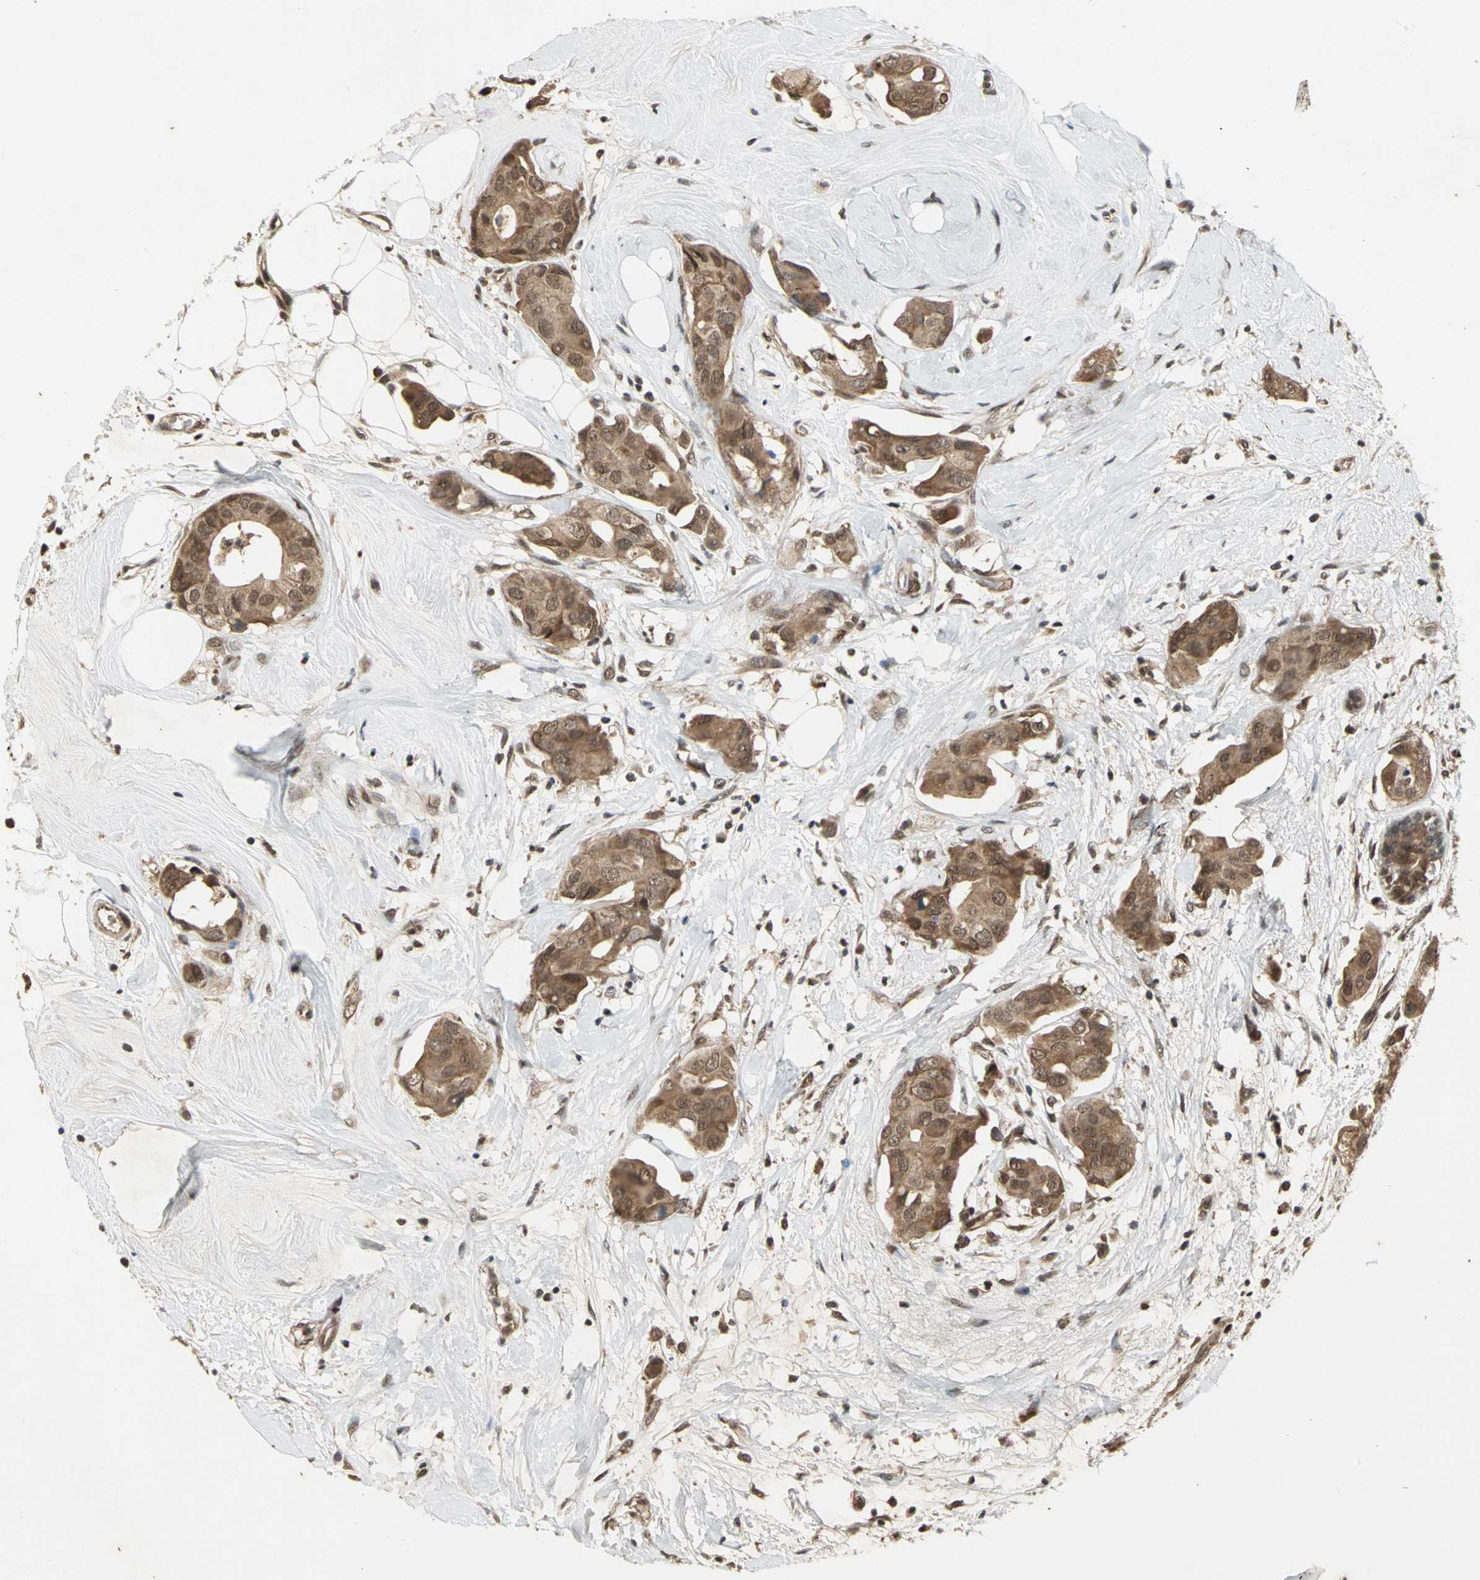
{"staining": {"intensity": "strong", "quantity": ">75%", "location": "cytoplasmic/membranous"}, "tissue": "breast cancer", "cell_type": "Tumor cells", "image_type": "cancer", "snomed": [{"axis": "morphology", "description": "Duct carcinoma"}, {"axis": "topography", "description": "Breast"}], "caption": "Immunohistochemical staining of breast cancer reveals high levels of strong cytoplasmic/membranous protein positivity in about >75% of tumor cells.", "gene": "NOTCH3", "patient": {"sex": "female", "age": 40}}